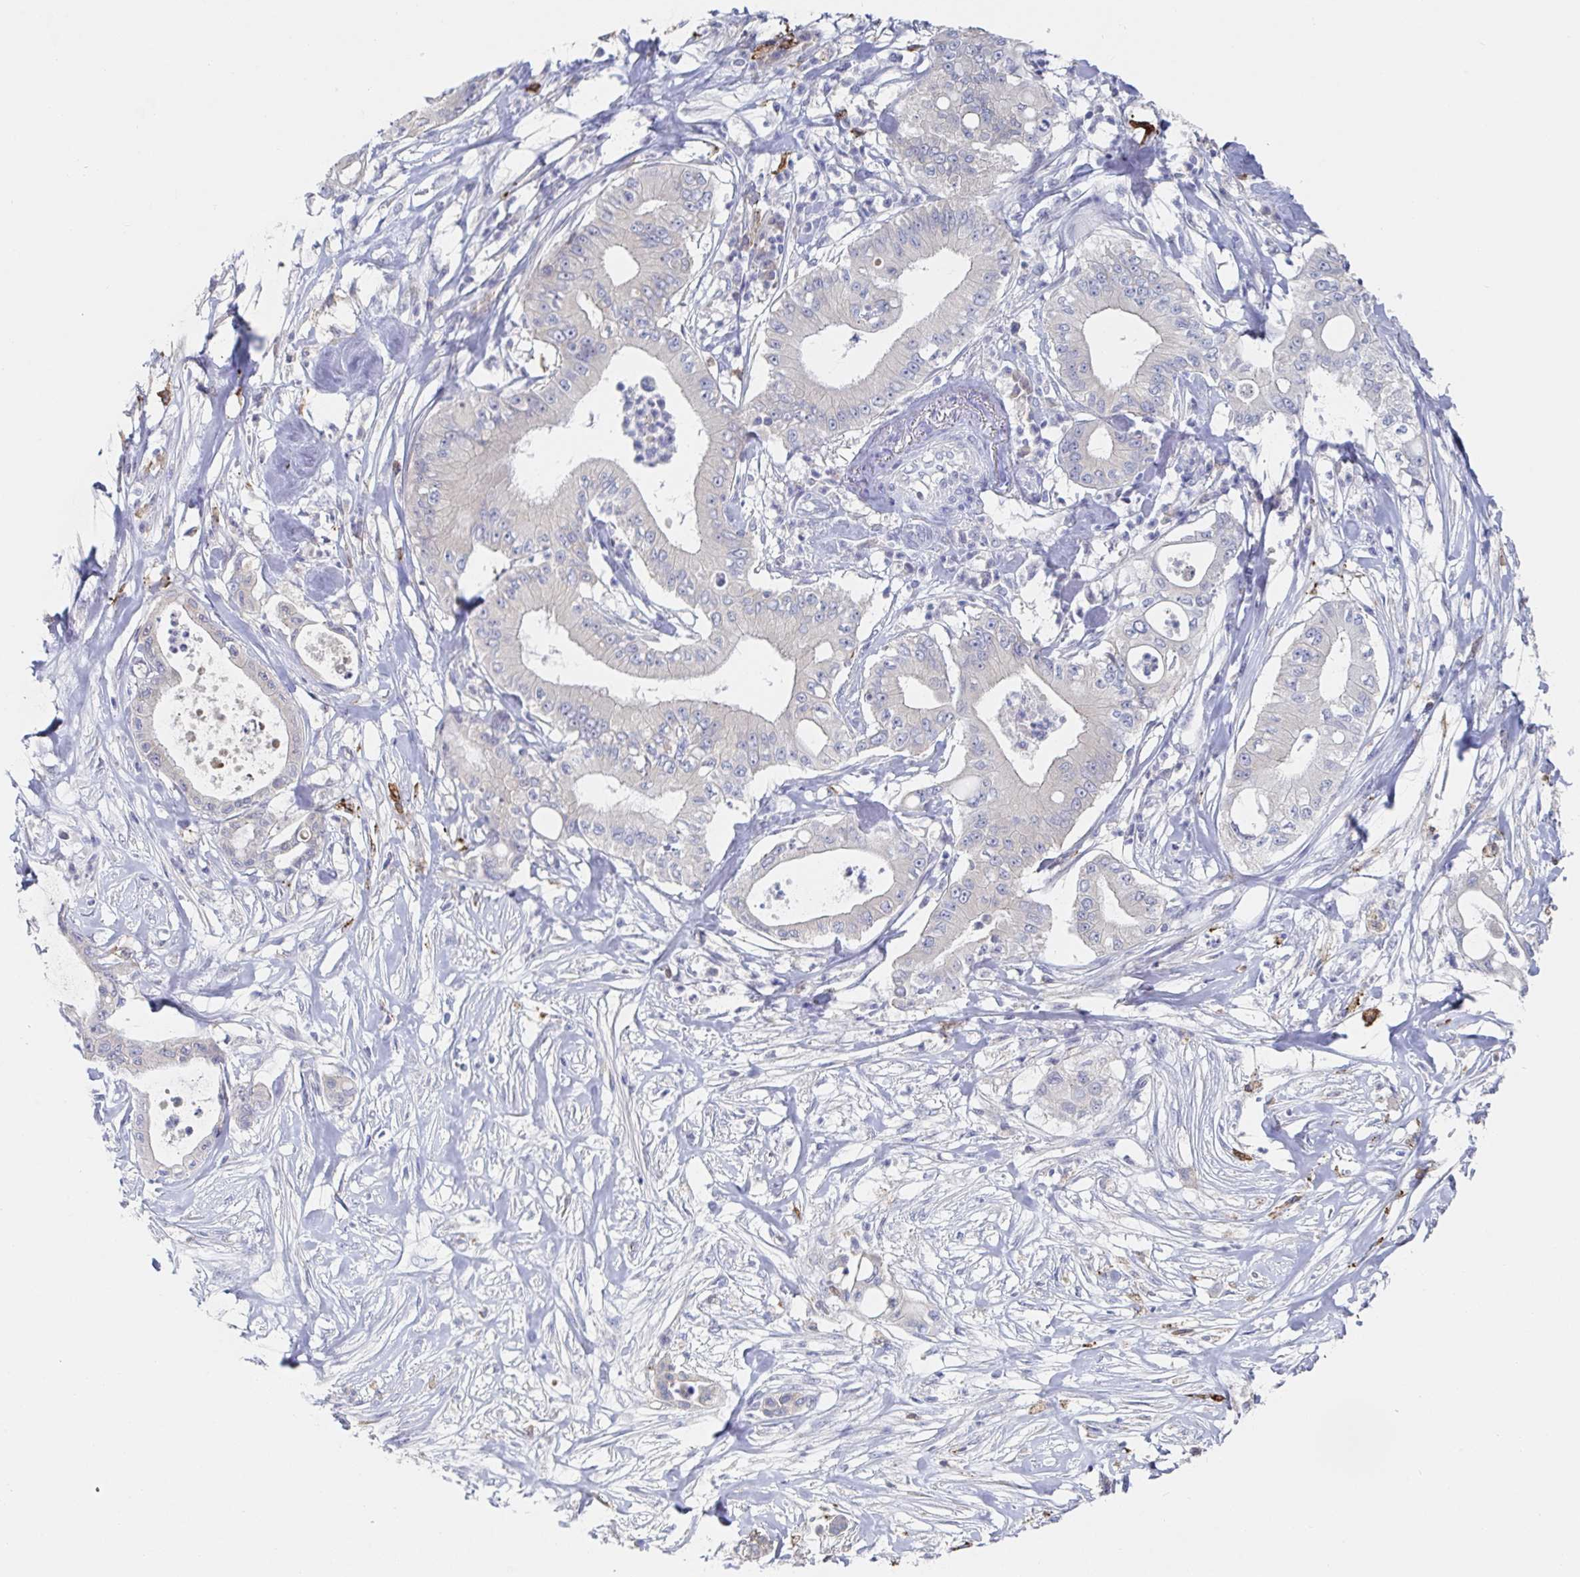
{"staining": {"intensity": "negative", "quantity": "none", "location": "none"}, "tissue": "pancreatic cancer", "cell_type": "Tumor cells", "image_type": "cancer", "snomed": [{"axis": "morphology", "description": "Adenocarcinoma, NOS"}, {"axis": "topography", "description": "Pancreas"}], "caption": "An image of pancreatic cancer (adenocarcinoma) stained for a protein reveals no brown staining in tumor cells. The staining was performed using DAB (3,3'-diaminobenzidine) to visualize the protein expression in brown, while the nuclei were stained in blue with hematoxylin (Magnification: 20x).", "gene": "ZNF430", "patient": {"sex": "male", "age": 71}}